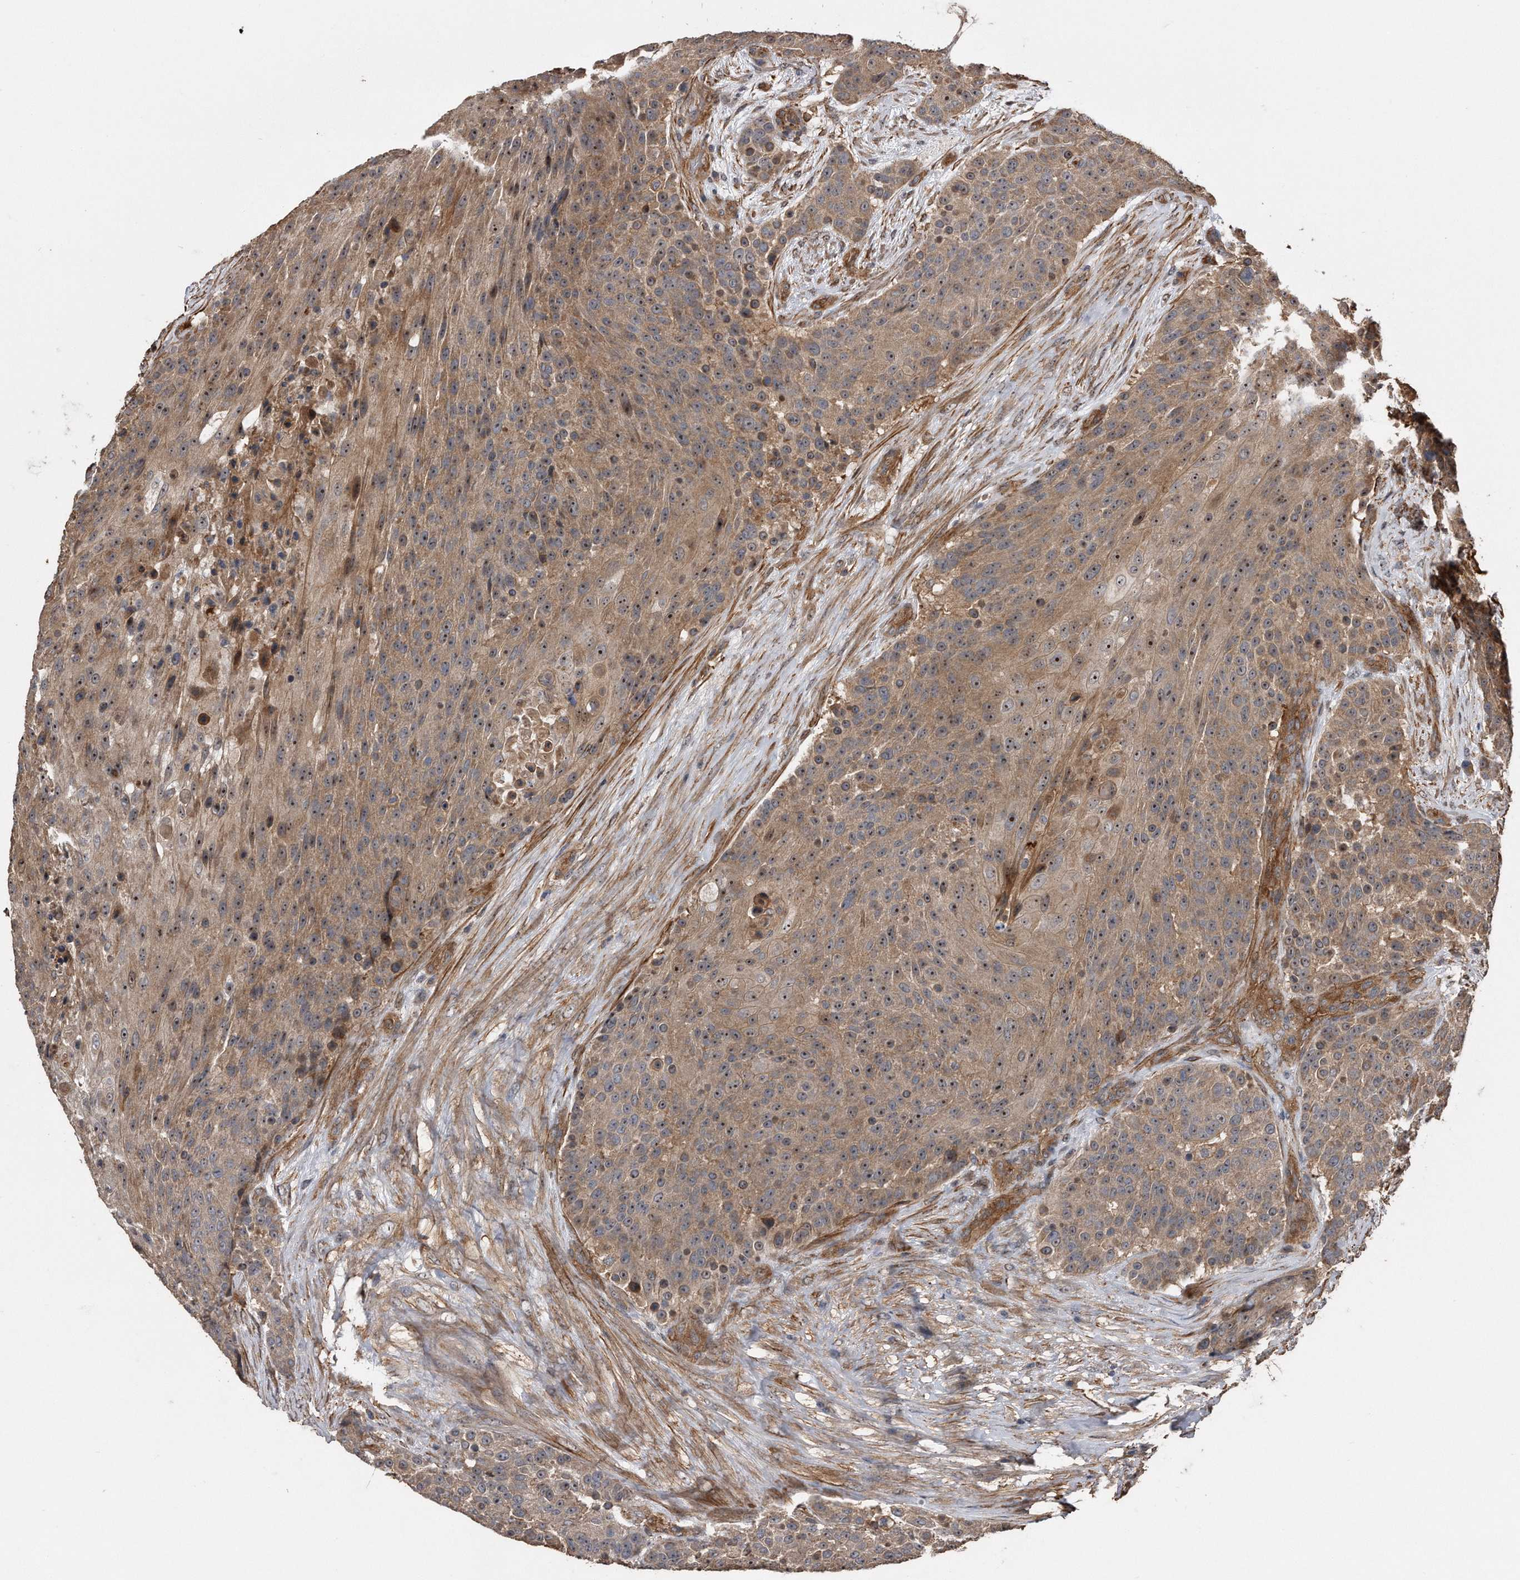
{"staining": {"intensity": "moderate", "quantity": "25%-75%", "location": "cytoplasmic/membranous,nuclear"}, "tissue": "urothelial cancer", "cell_type": "Tumor cells", "image_type": "cancer", "snomed": [{"axis": "morphology", "description": "Urothelial carcinoma, High grade"}, {"axis": "topography", "description": "Urinary bladder"}], "caption": "Immunohistochemical staining of urothelial cancer displays medium levels of moderate cytoplasmic/membranous and nuclear positivity in about 25%-75% of tumor cells. (DAB IHC, brown staining for protein, blue staining for nuclei).", "gene": "KCND3", "patient": {"sex": "female", "age": 63}}